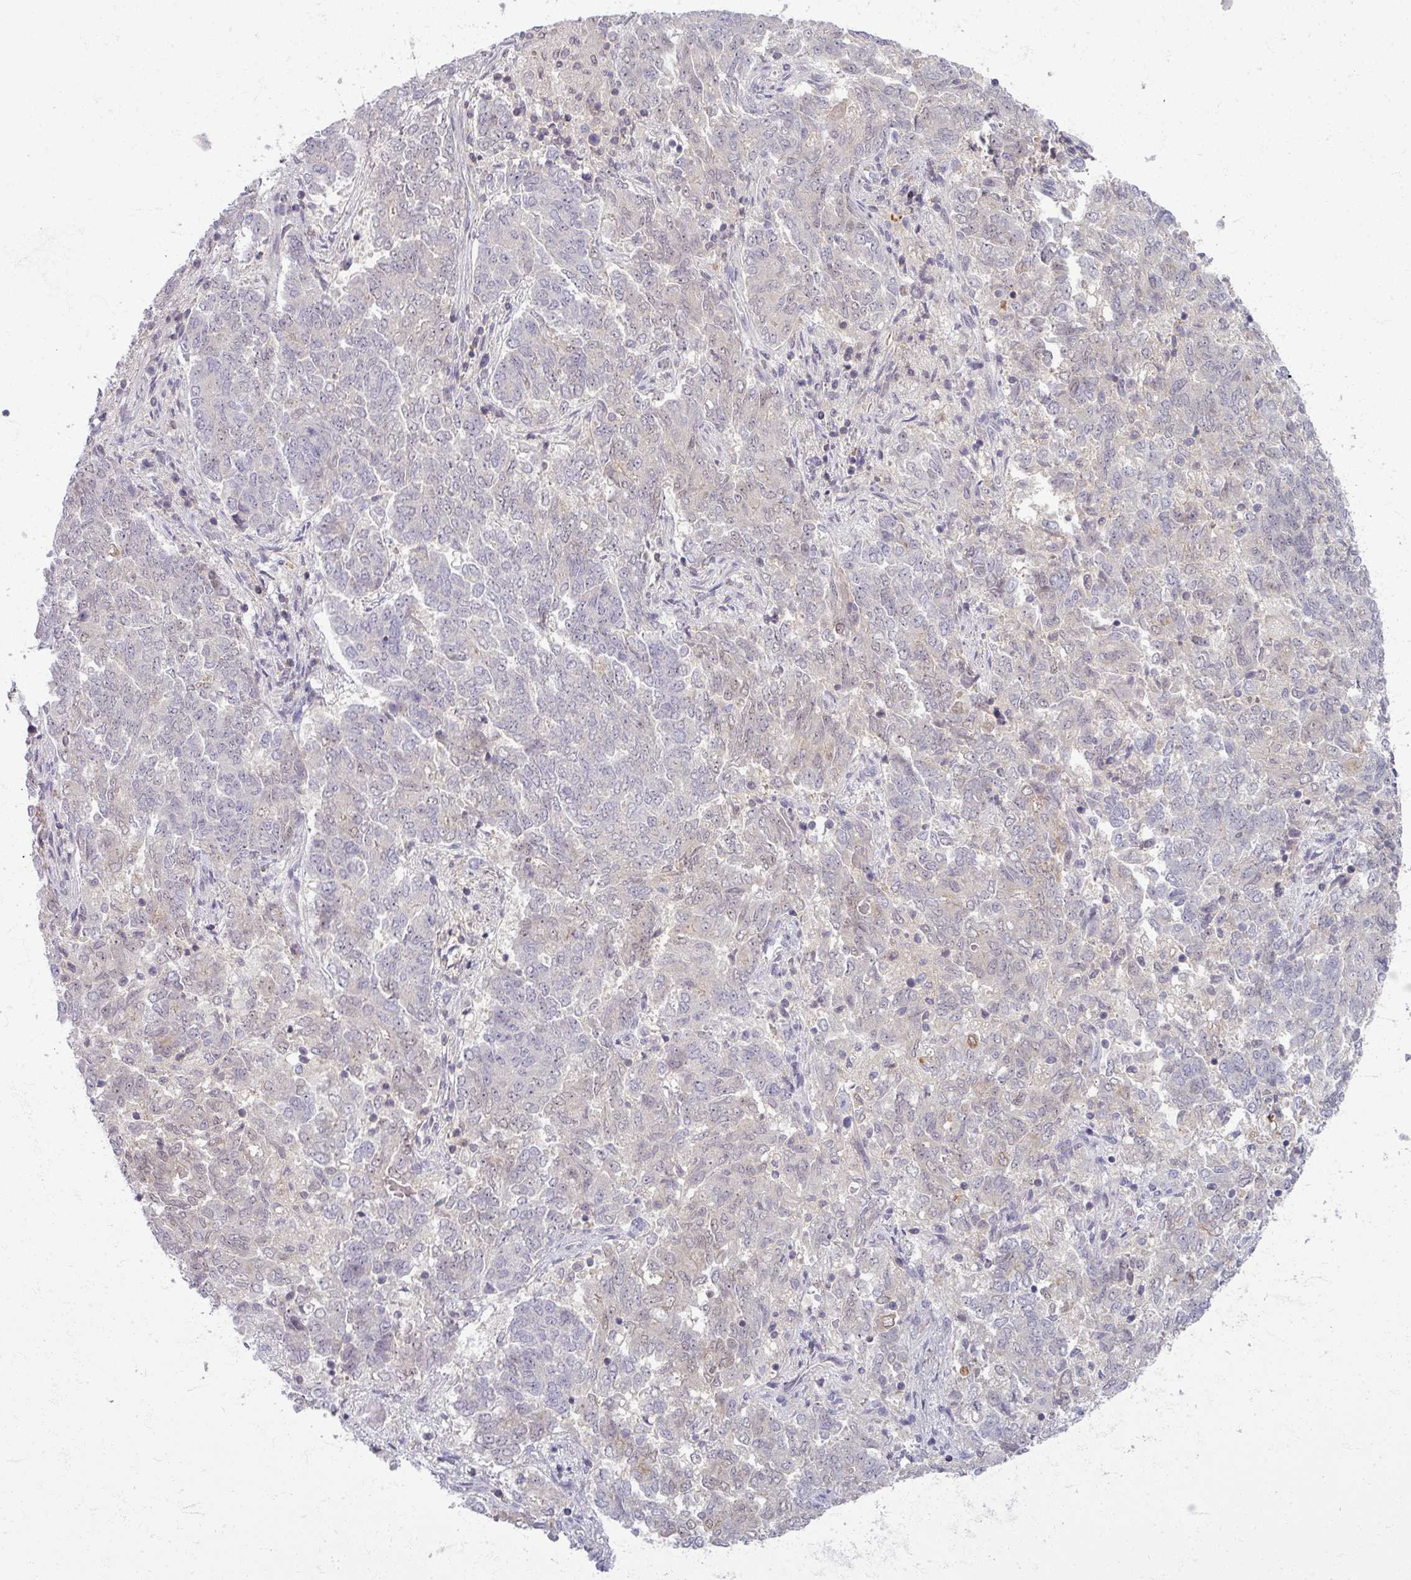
{"staining": {"intensity": "negative", "quantity": "none", "location": "none"}, "tissue": "endometrial cancer", "cell_type": "Tumor cells", "image_type": "cancer", "snomed": [{"axis": "morphology", "description": "Adenocarcinoma, NOS"}, {"axis": "topography", "description": "Endometrium"}], "caption": "IHC photomicrograph of endometrial cancer (adenocarcinoma) stained for a protein (brown), which demonstrates no positivity in tumor cells.", "gene": "TTLL7", "patient": {"sex": "female", "age": 80}}